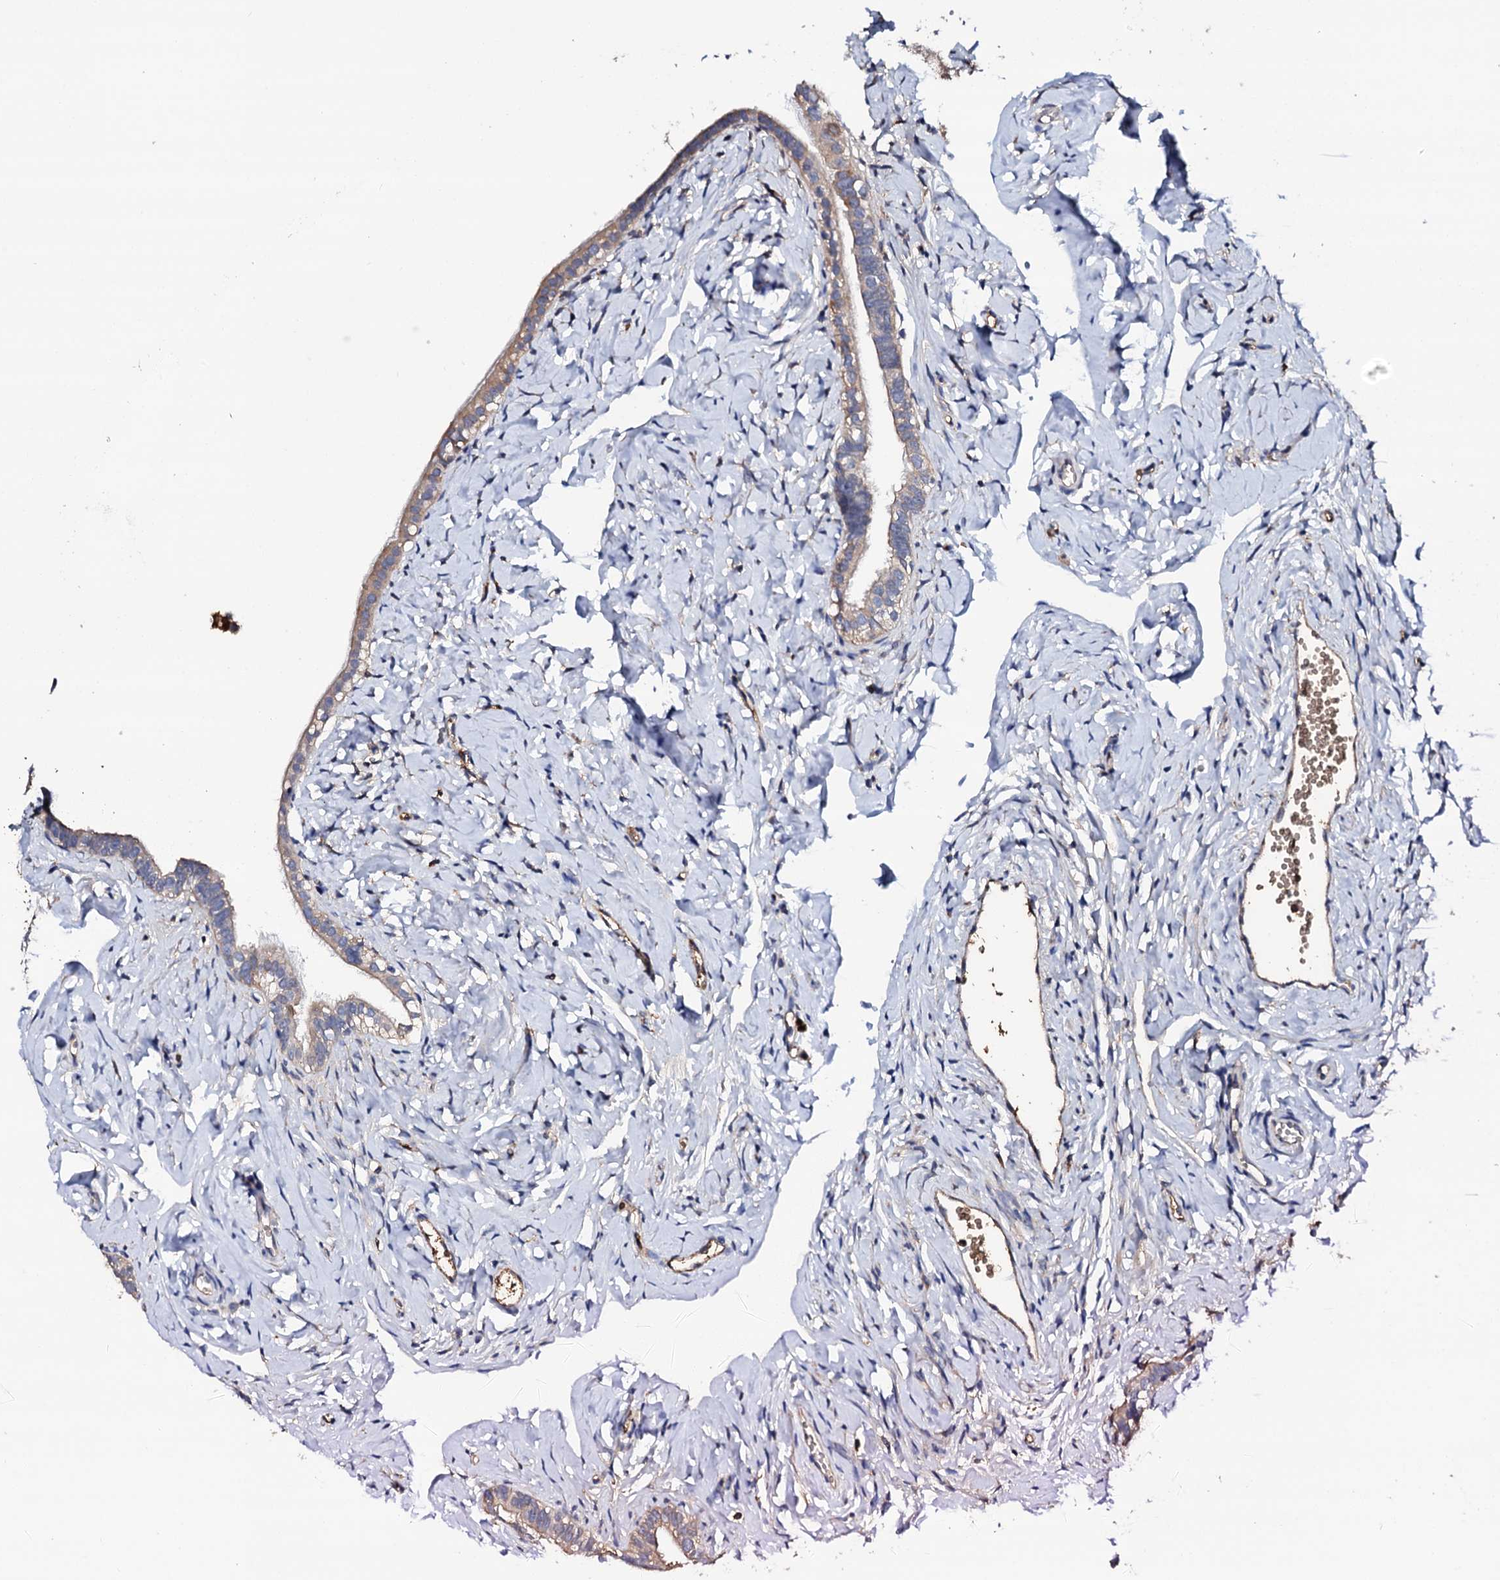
{"staining": {"intensity": "moderate", "quantity": ">75%", "location": "cytoplasmic/membranous"}, "tissue": "fallopian tube", "cell_type": "Glandular cells", "image_type": "normal", "snomed": [{"axis": "morphology", "description": "Normal tissue, NOS"}, {"axis": "topography", "description": "Fallopian tube"}], "caption": "Immunohistochemical staining of unremarkable fallopian tube displays medium levels of moderate cytoplasmic/membranous positivity in about >75% of glandular cells. Immunohistochemistry (ihc) stains the protein in brown and the nuclei are stained blue.", "gene": "TCAF2C", "patient": {"sex": "female", "age": 66}}